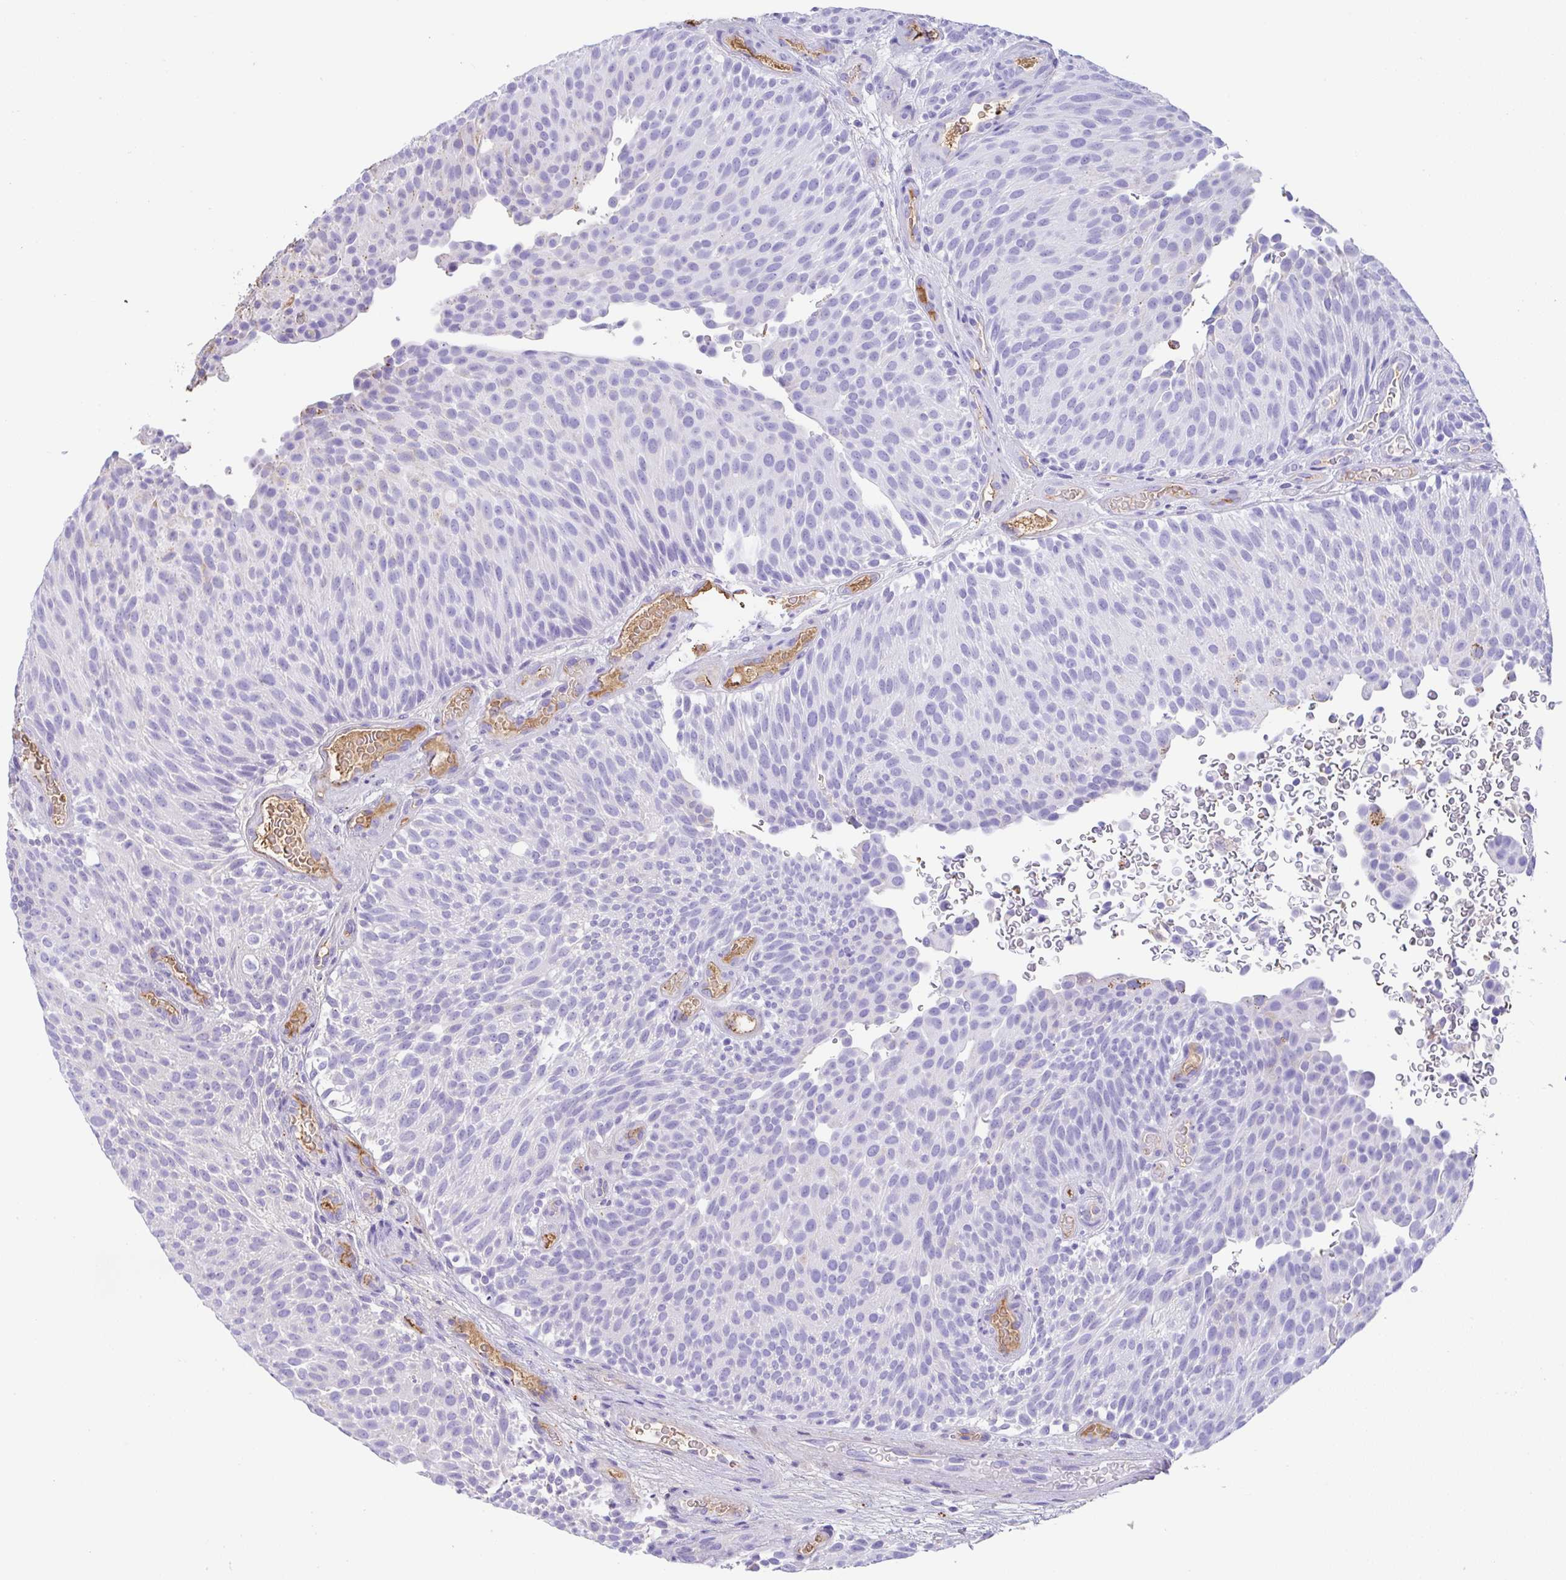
{"staining": {"intensity": "negative", "quantity": "none", "location": "none"}, "tissue": "urothelial cancer", "cell_type": "Tumor cells", "image_type": "cancer", "snomed": [{"axis": "morphology", "description": "Urothelial carcinoma, Low grade"}, {"axis": "topography", "description": "Urinary bladder"}], "caption": "The IHC image has no significant staining in tumor cells of urothelial cancer tissue.", "gene": "HOXC12", "patient": {"sex": "male", "age": 78}}